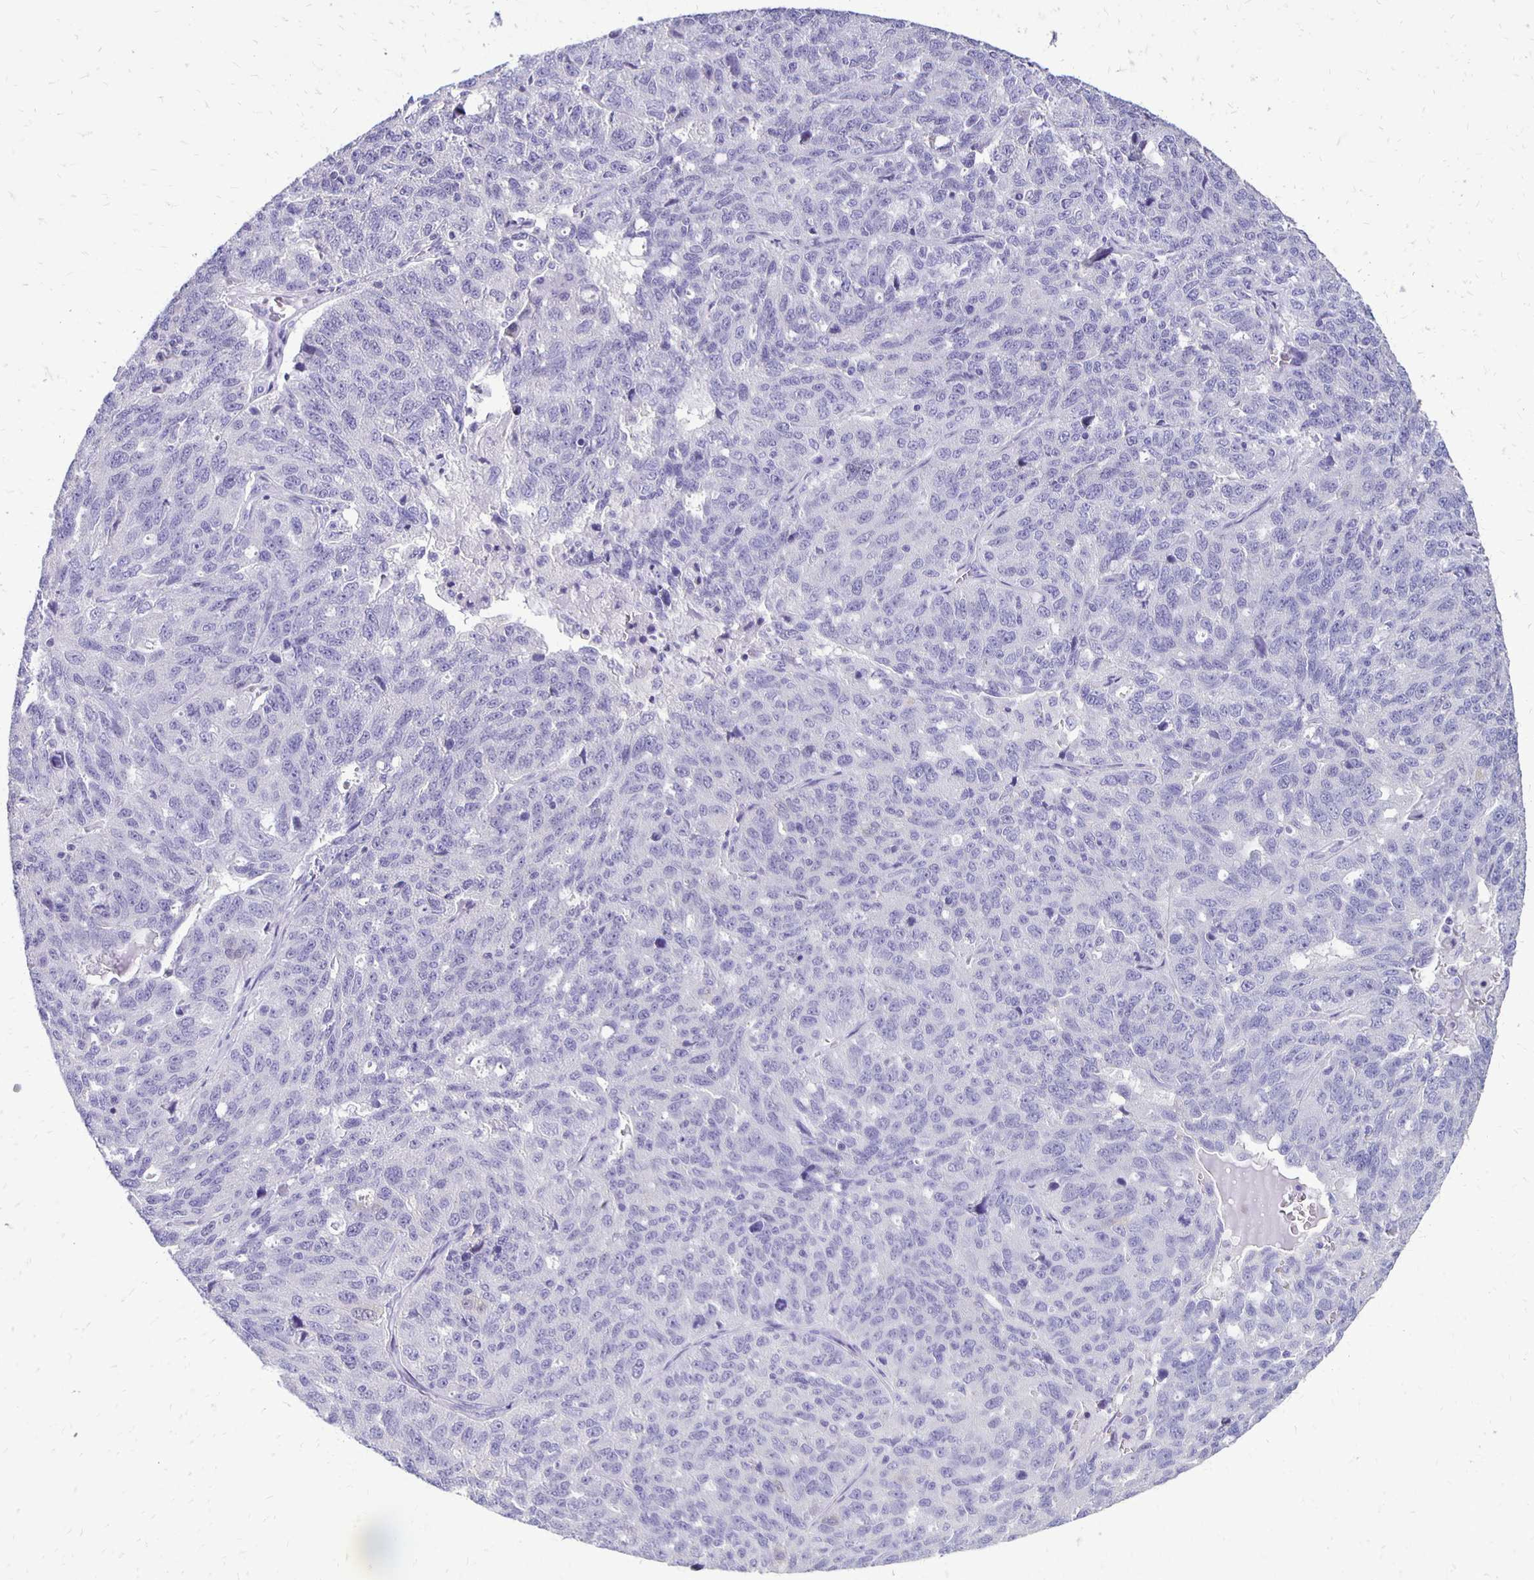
{"staining": {"intensity": "negative", "quantity": "none", "location": "none"}, "tissue": "ovarian cancer", "cell_type": "Tumor cells", "image_type": "cancer", "snomed": [{"axis": "morphology", "description": "Cystadenocarcinoma, serous, NOS"}, {"axis": "topography", "description": "Ovary"}], "caption": "Immunohistochemistry micrograph of human ovarian serous cystadenocarcinoma stained for a protein (brown), which displays no staining in tumor cells.", "gene": "ANKRD45", "patient": {"sex": "female", "age": 71}}